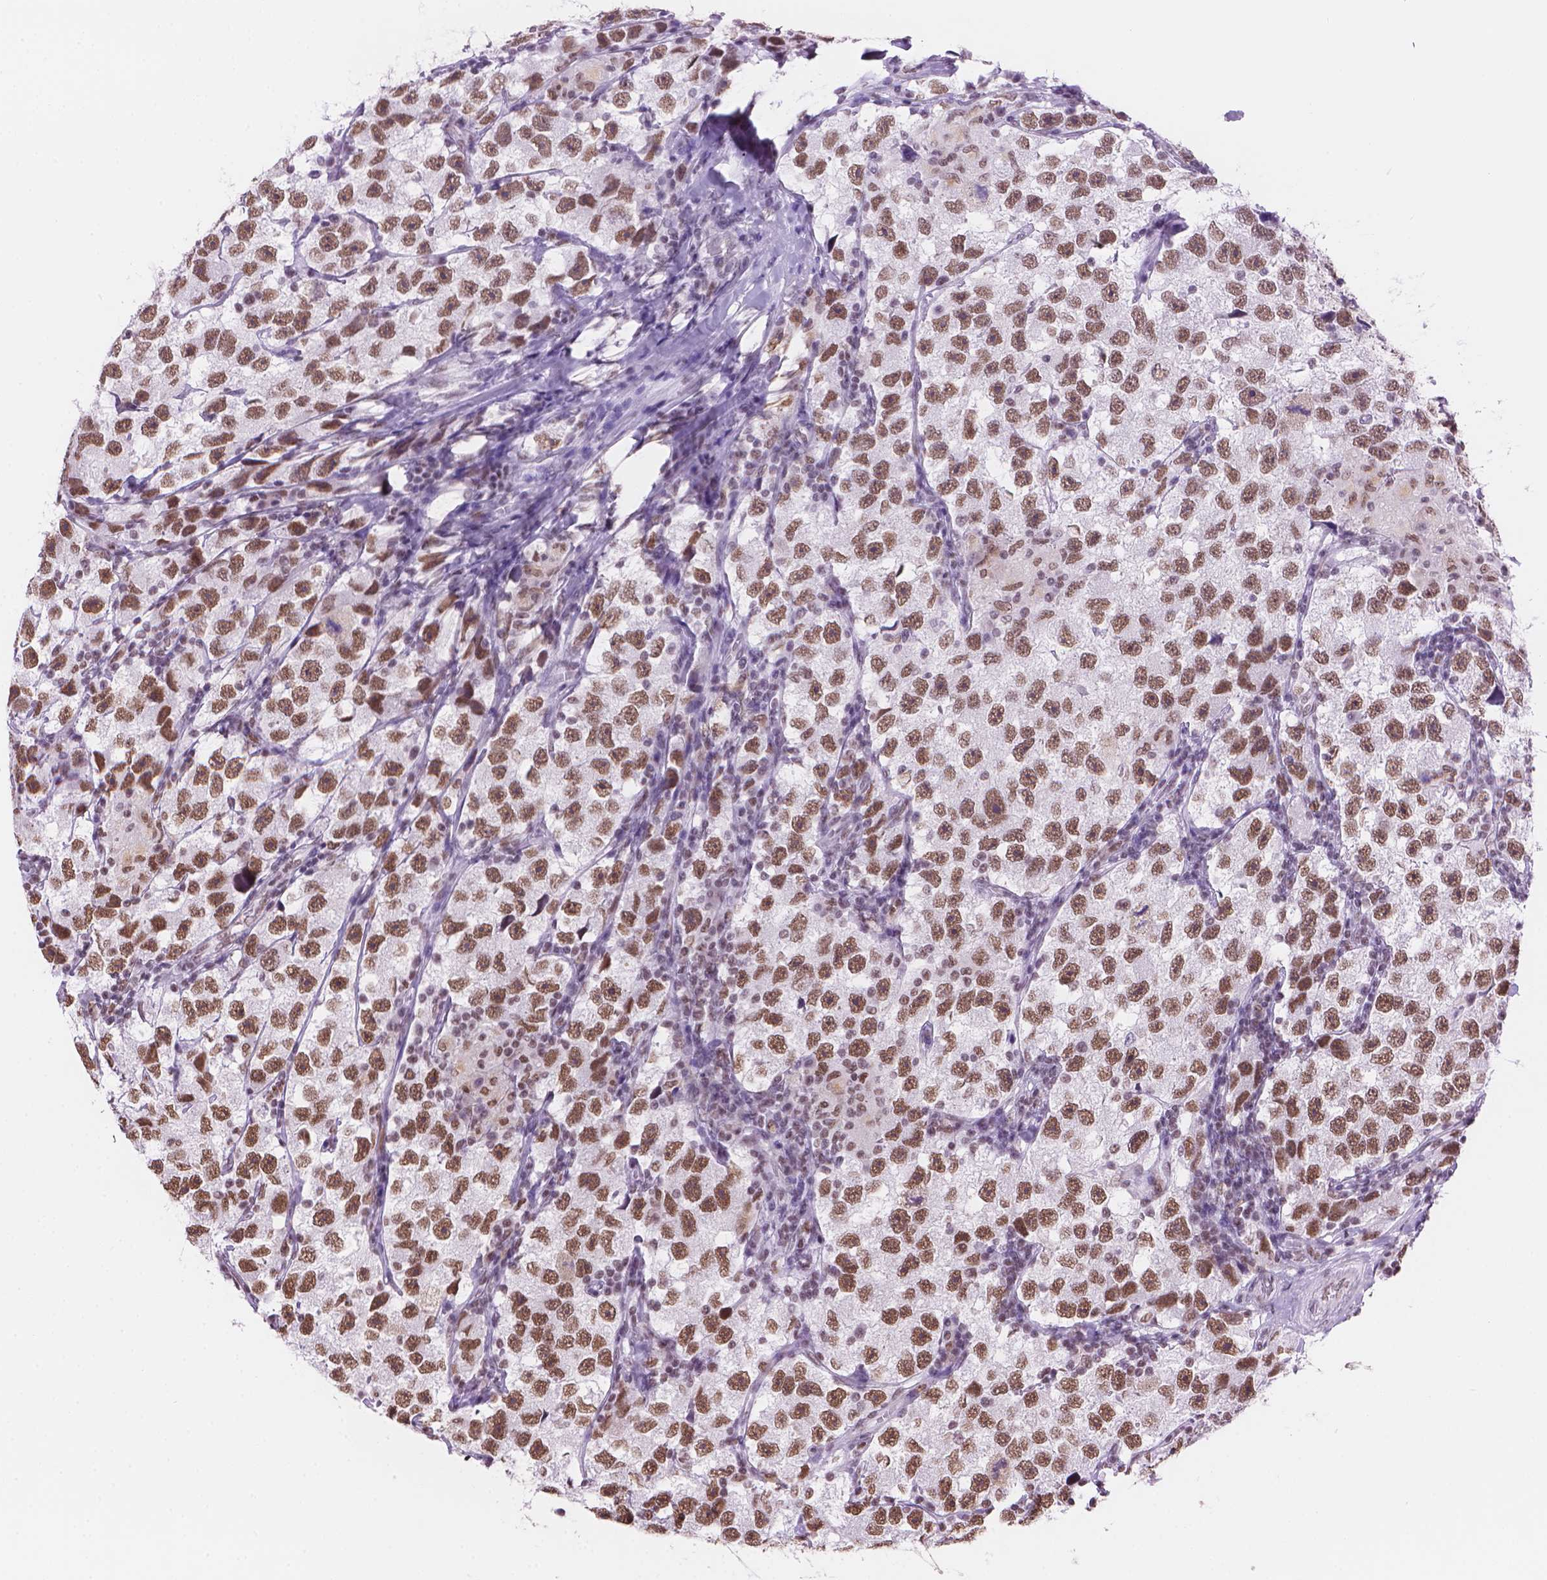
{"staining": {"intensity": "moderate", "quantity": ">75%", "location": "nuclear"}, "tissue": "testis cancer", "cell_type": "Tumor cells", "image_type": "cancer", "snomed": [{"axis": "morphology", "description": "Seminoma, NOS"}, {"axis": "topography", "description": "Testis"}], "caption": "Tumor cells exhibit moderate nuclear positivity in approximately >75% of cells in seminoma (testis). (Stains: DAB in brown, nuclei in blue, Microscopy: brightfield microscopy at high magnification).", "gene": "RPA4", "patient": {"sex": "male", "age": 26}}